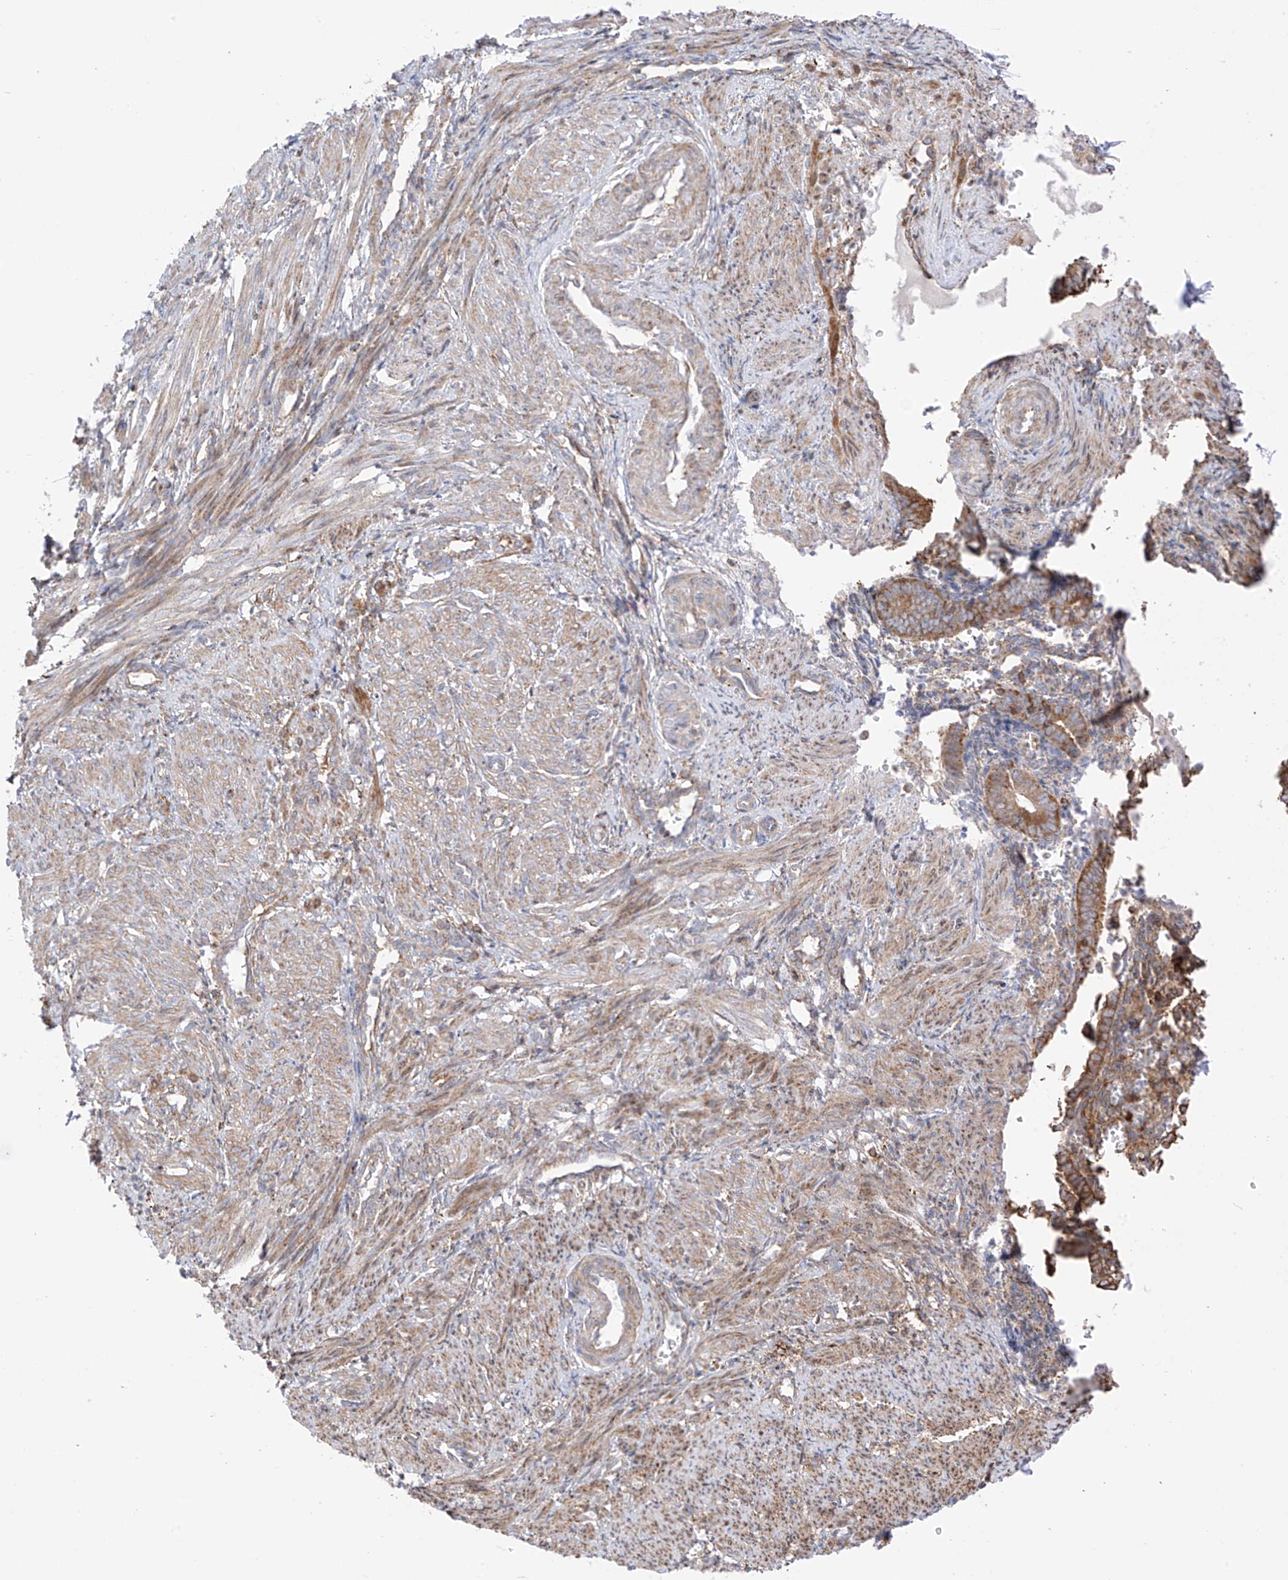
{"staining": {"intensity": "moderate", "quantity": ">75%", "location": "cytoplasmic/membranous"}, "tissue": "smooth muscle", "cell_type": "Smooth muscle cells", "image_type": "normal", "snomed": [{"axis": "morphology", "description": "Normal tissue, NOS"}, {"axis": "topography", "description": "Endometrium"}], "caption": "DAB (3,3'-diaminobenzidine) immunohistochemical staining of unremarkable smooth muscle demonstrates moderate cytoplasmic/membranous protein staining in about >75% of smooth muscle cells. (brown staining indicates protein expression, while blue staining denotes nuclei).", "gene": "XKR3", "patient": {"sex": "female", "age": 33}}